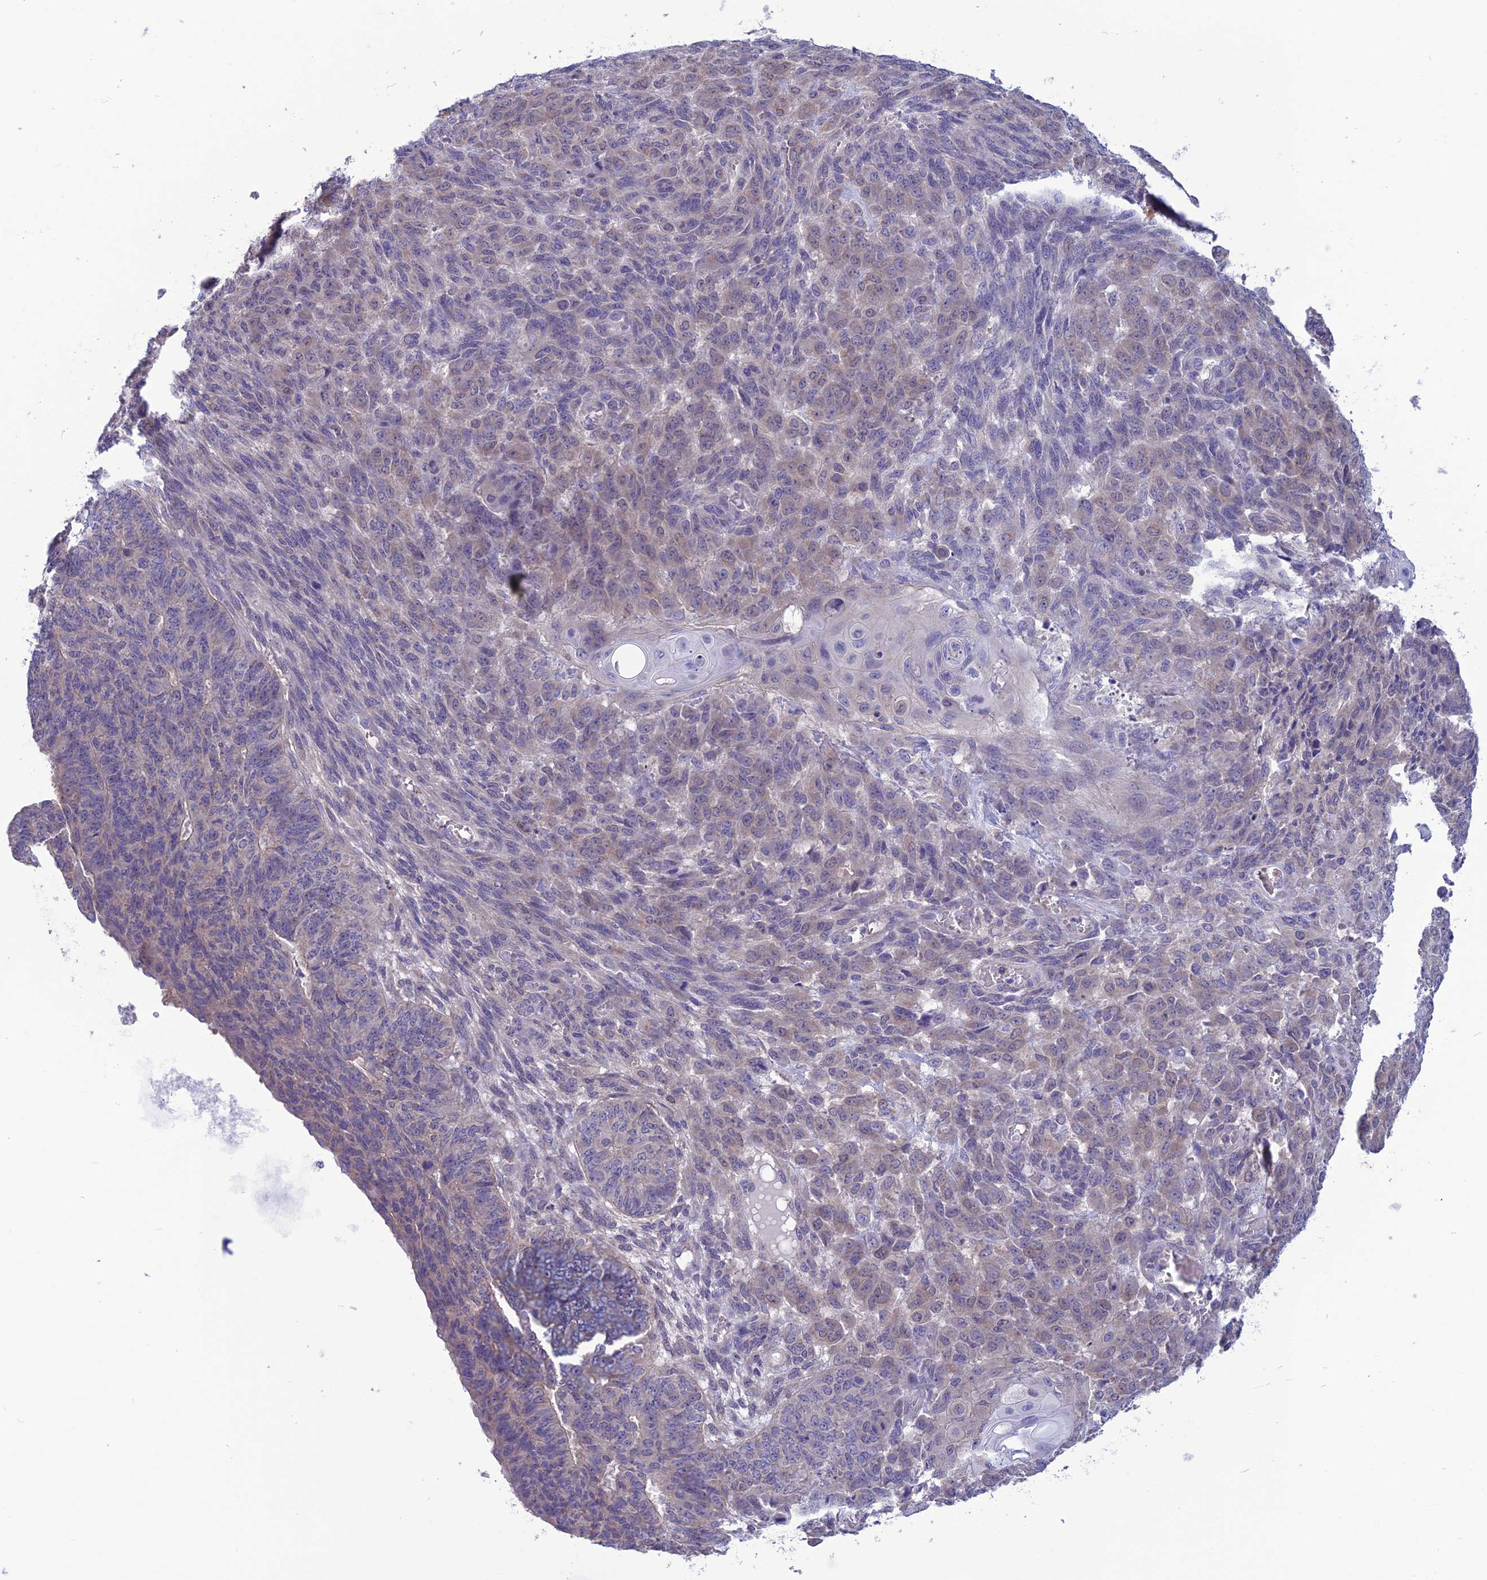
{"staining": {"intensity": "weak", "quantity": "<25%", "location": "cytoplasmic/membranous"}, "tissue": "endometrial cancer", "cell_type": "Tumor cells", "image_type": "cancer", "snomed": [{"axis": "morphology", "description": "Adenocarcinoma, NOS"}, {"axis": "topography", "description": "Endometrium"}], "caption": "IHC histopathology image of neoplastic tissue: human endometrial cancer (adenocarcinoma) stained with DAB exhibits no significant protein expression in tumor cells.", "gene": "PSMF1", "patient": {"sex": "female", "age": 32}}